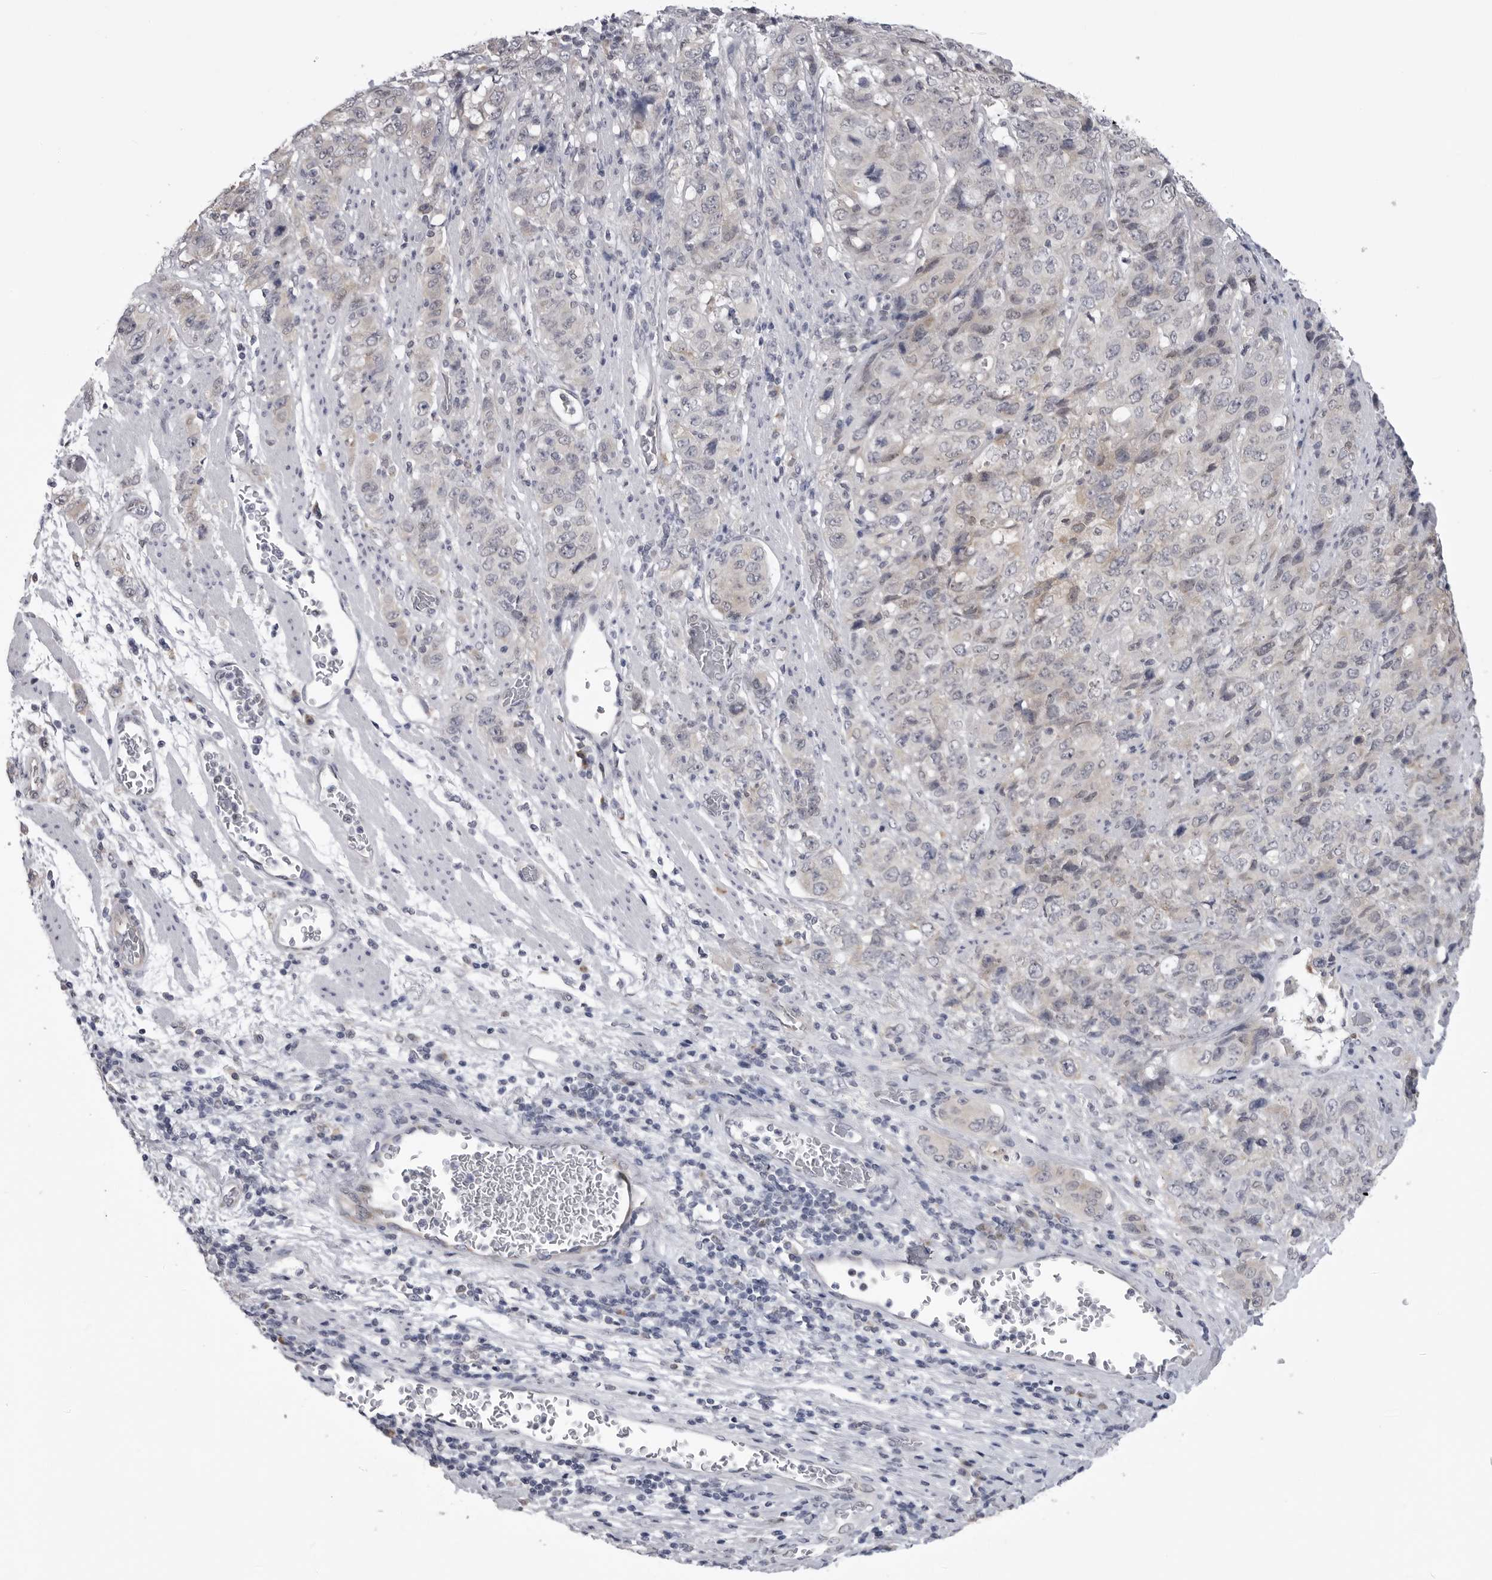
{"staining": {"intensity": "negative", "quantity": "none", "location": "none"}, "tissue": "stomach cancer", "cell_type": "Tumor cells", "image_type": "cancer", "snomed": [{"axis": "morphology", "description": "Adenocarcinoma, NOS"}, {"axis": "topography", "description": "Stomach"}], "caption": "Immunohistochemical staining of human adenocarcinoma (stomach) shows no significant expression in tumor cells.", "gene": "FH", "patient": {"sex": "male", "age": 48}}